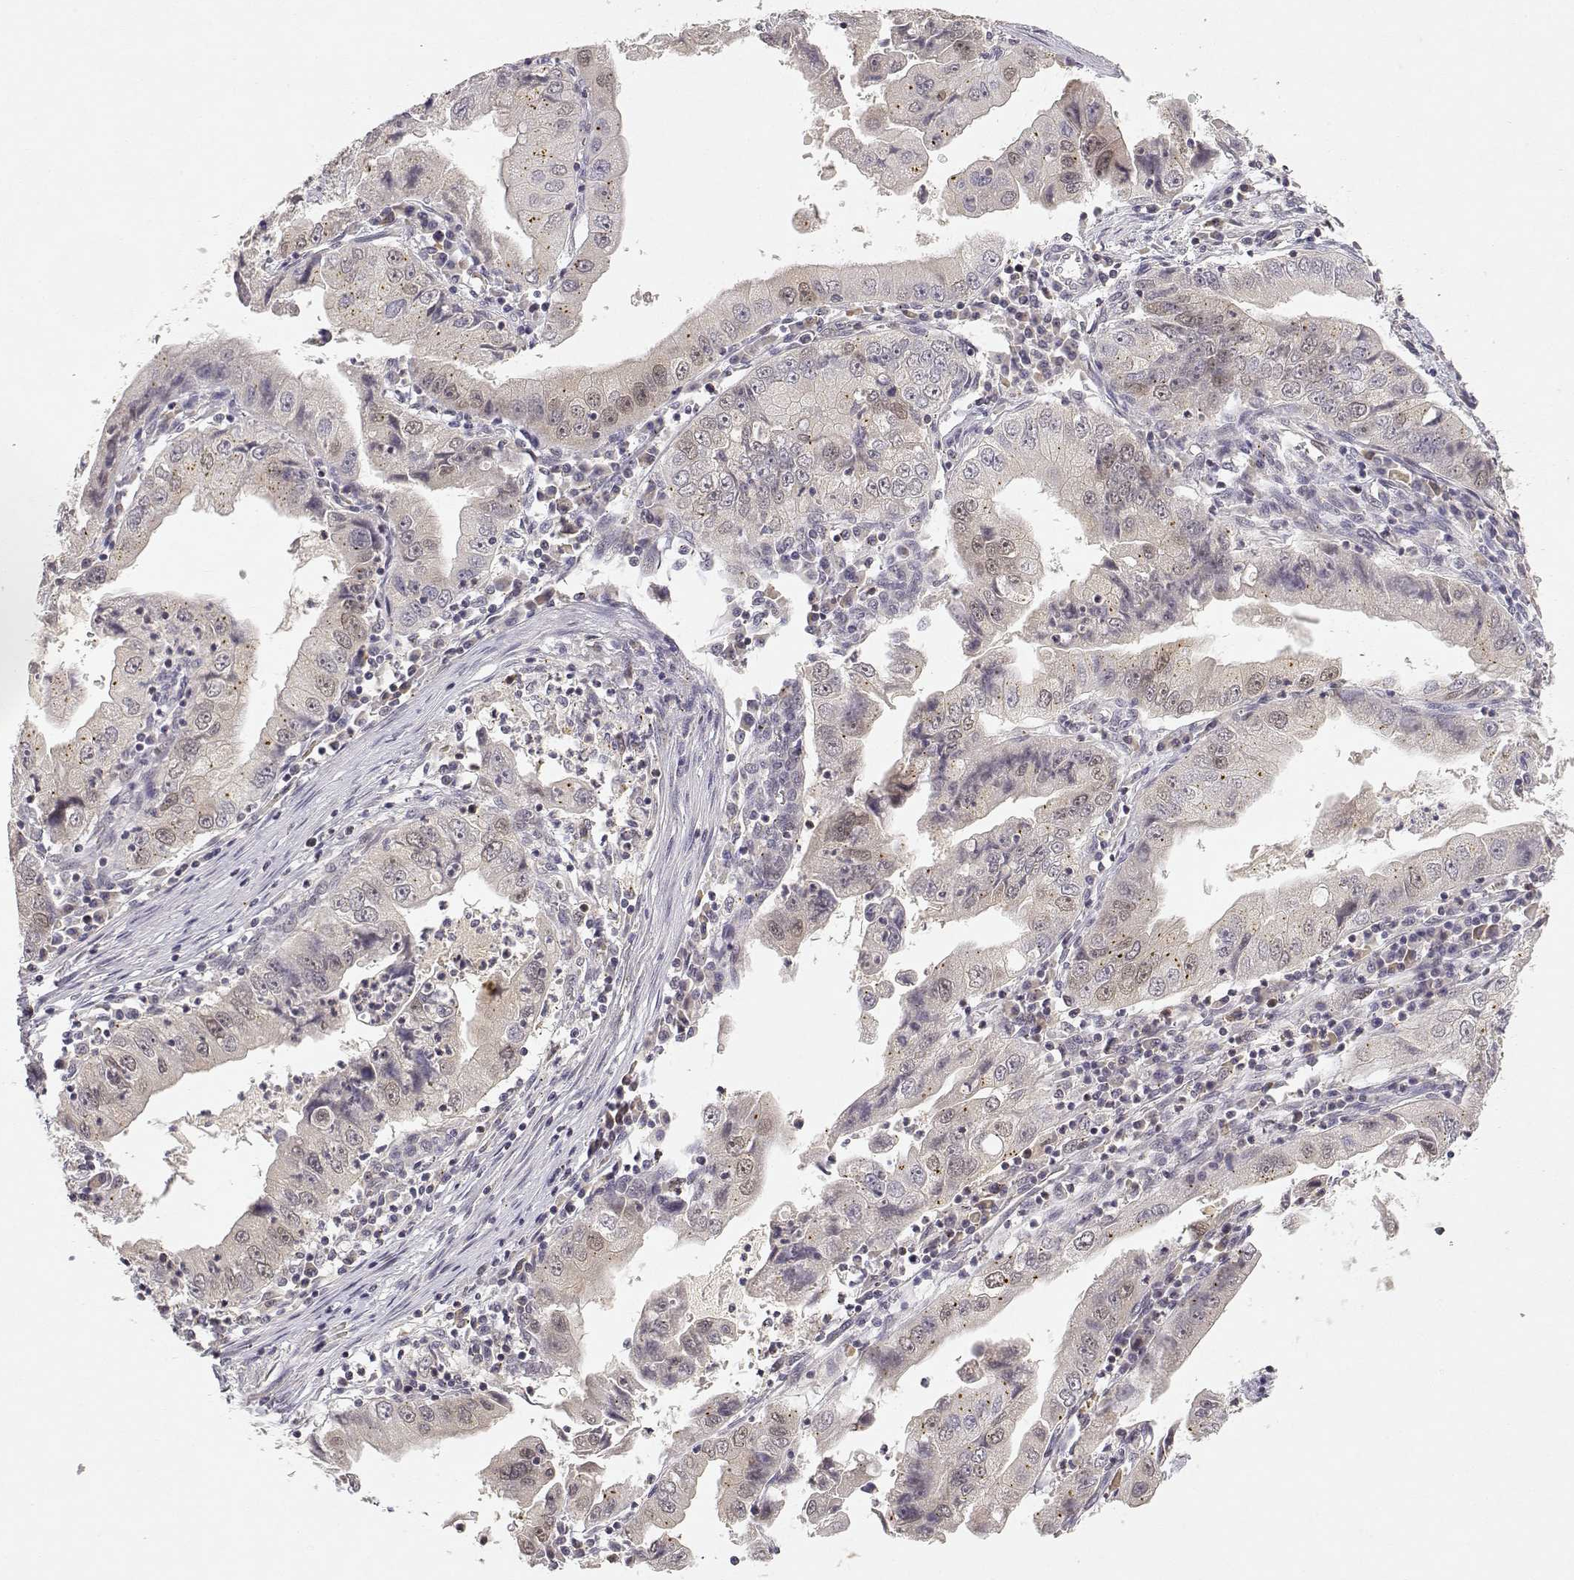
{"staining": {"intensity": "weak", "quantity": "<25%", "location": "nuclear"}, "tissue": "stomach cancer", "cell_type": "Tumor cells", "image_type": "cancer", "snomed": [{"axis": "morphology", "description": "Adenocarcinoma, NOS"}, {"axis": "topography", "description": "Stomach"}], "caption": "Immunohistochemistry (IHC) of adenocarcinoma (stomach) displays no staining in tumor cells.", "gene": "RAD51", "patient": {"sex": "male", "age": 76}}